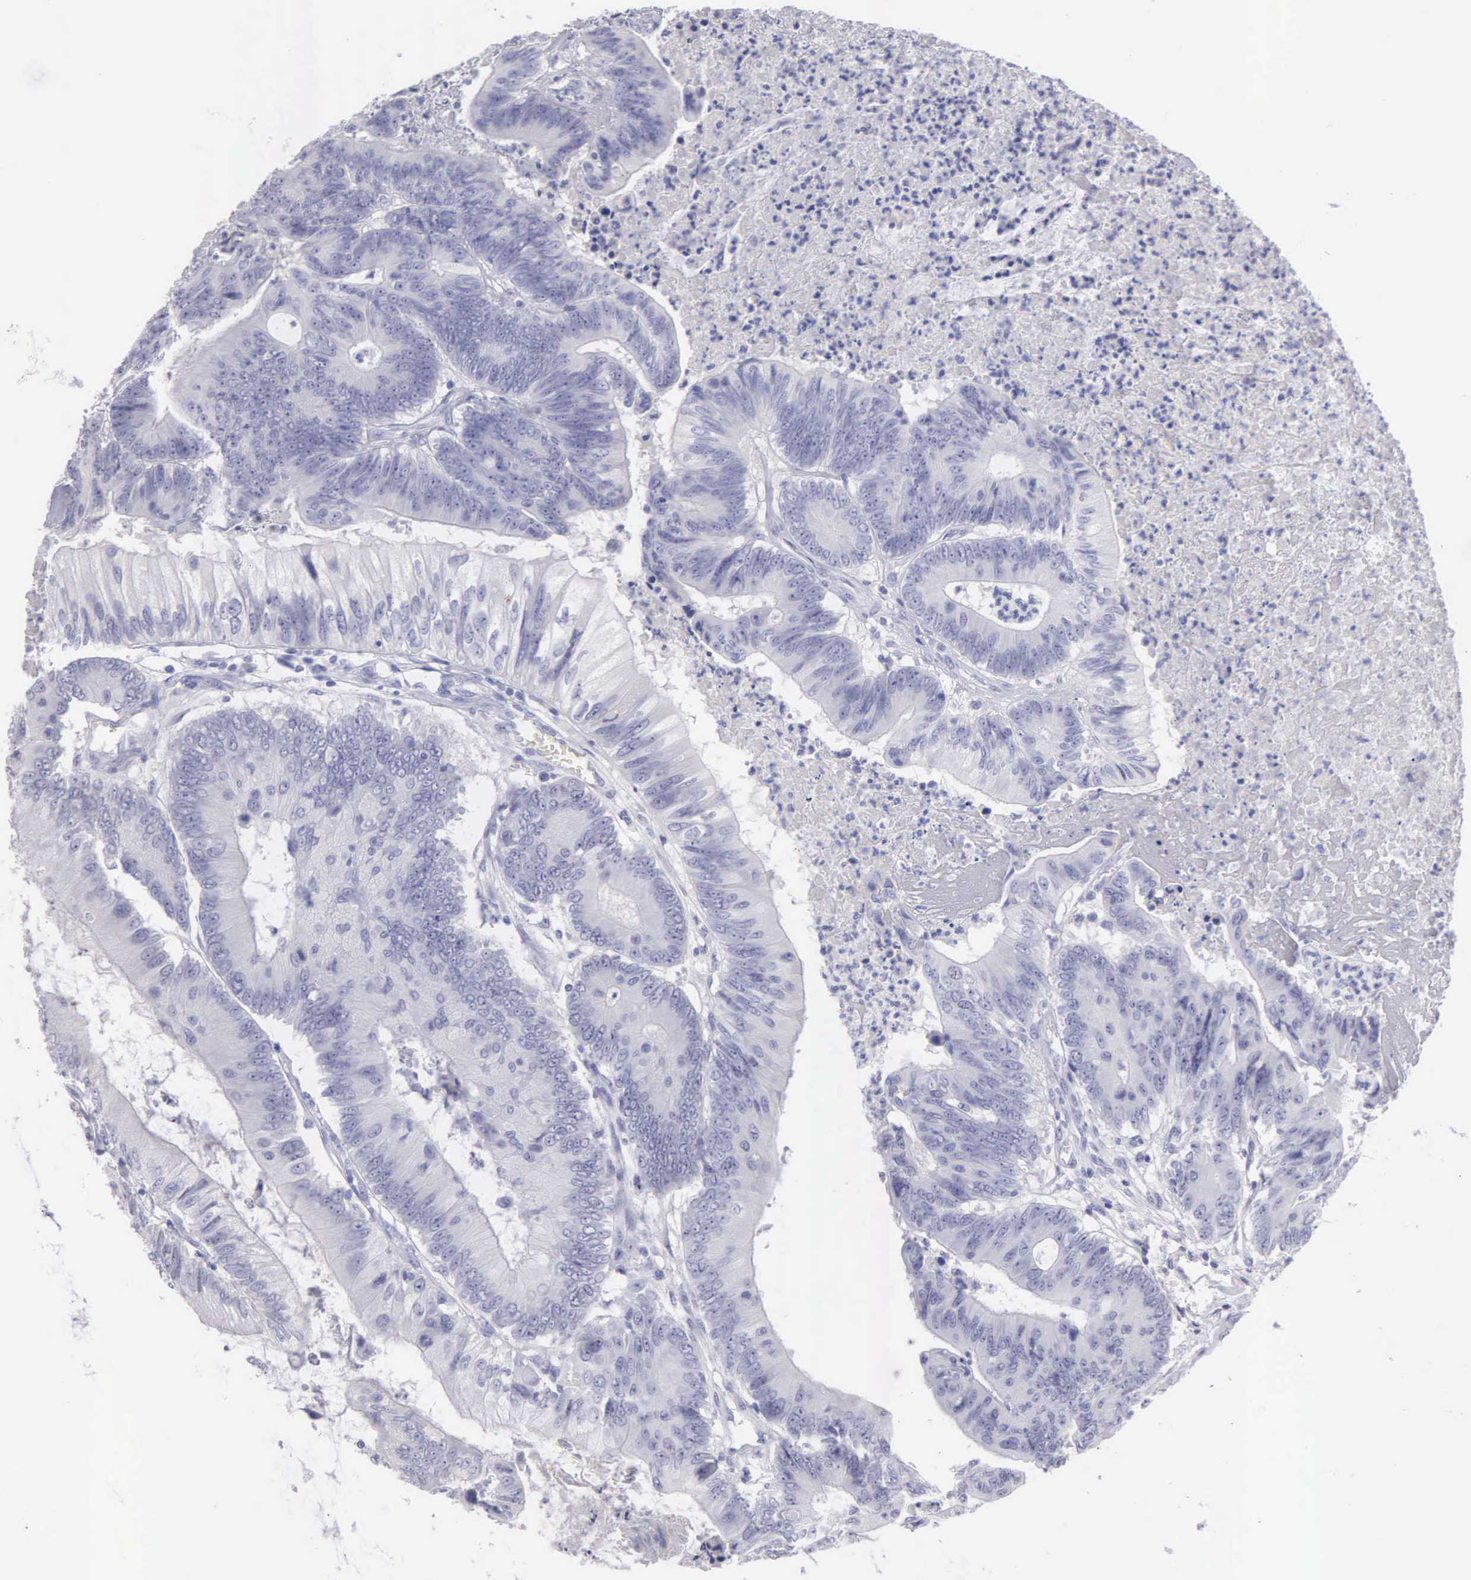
{"staining": {"intensity": "negative", "quantity": "none", "location": "none"}, "tissue": "colorectal cancer", "cell_type": "Tumor cells", "image_type": "cancer", "snomed": [{"axis": "morphology", "description": "Adenocarcinoma, NOS"}, {"axis": "topography", "description": "Colon"}], "caption": "The IHC photomicrograph has no significant expression in tumor cells of adenocarcinoma (colorectal) tissue.", "gene": "FBLN5", "patient": {"sex": "male", "age": 65}}